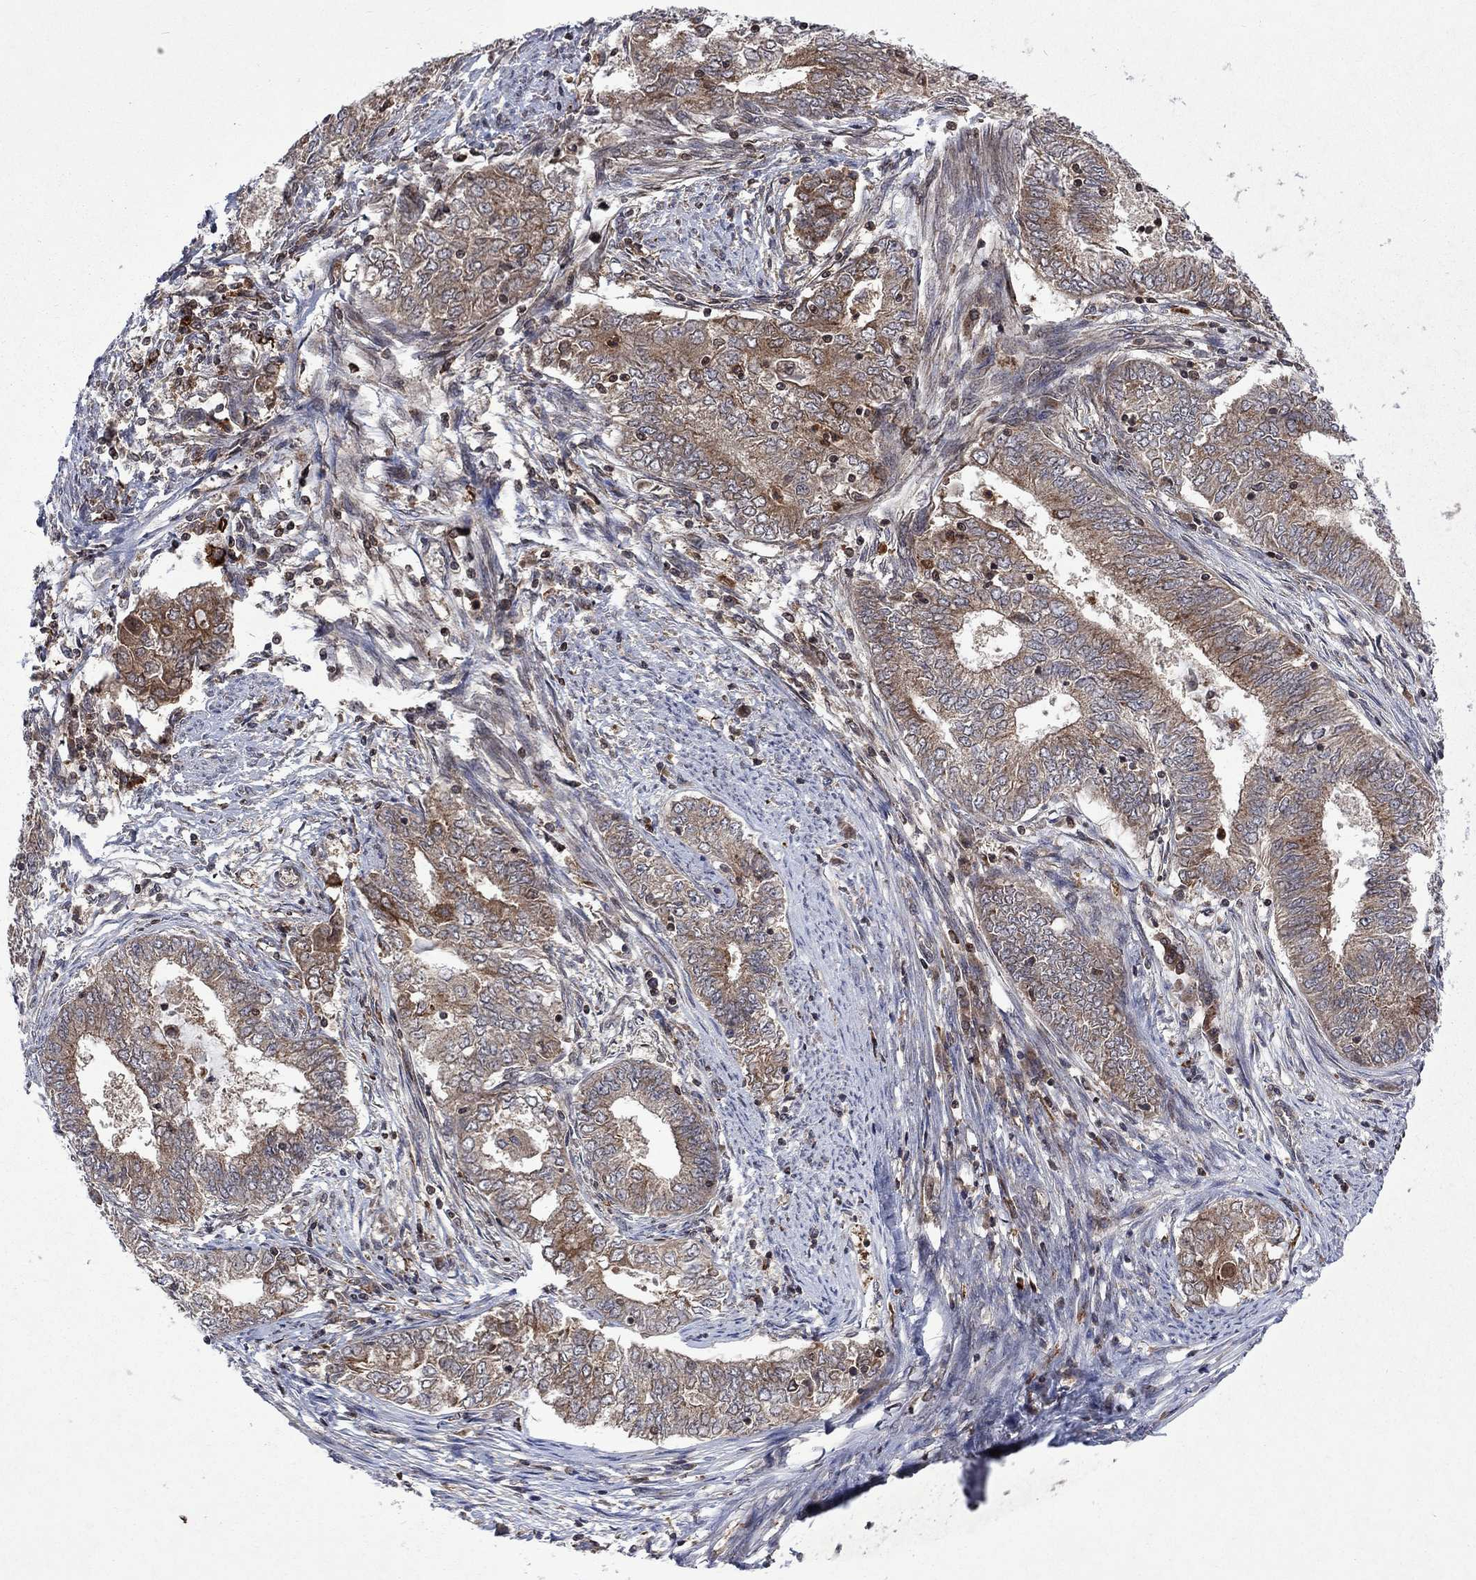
{"staining": {"intensity": "moderate", "quantity": "<25%", "location": "cytoplasmic/membranous"}, "tissue": "endometrial cancer", "cell_type": "Tumor cells", "image_type": "cancer", "snomed": [{"axis": "morphology", "description": "Adenocarcinoma, NOS"}, {"axis": "topography", "description": "Endometrium"}], "caption": "Immunohistochemistry micrograph of neoplastic tissue: adenocarcinoma (endometrial) stained using immunohistochemistry shows low levels of moderate protein expression localized specifically in the cytoplasmic/membranous of tumor cells, appearing as a cytoplasmic/membranous brown color.", "gene": "TMEM33", "patient": {"sex": "female", "age": 62}}